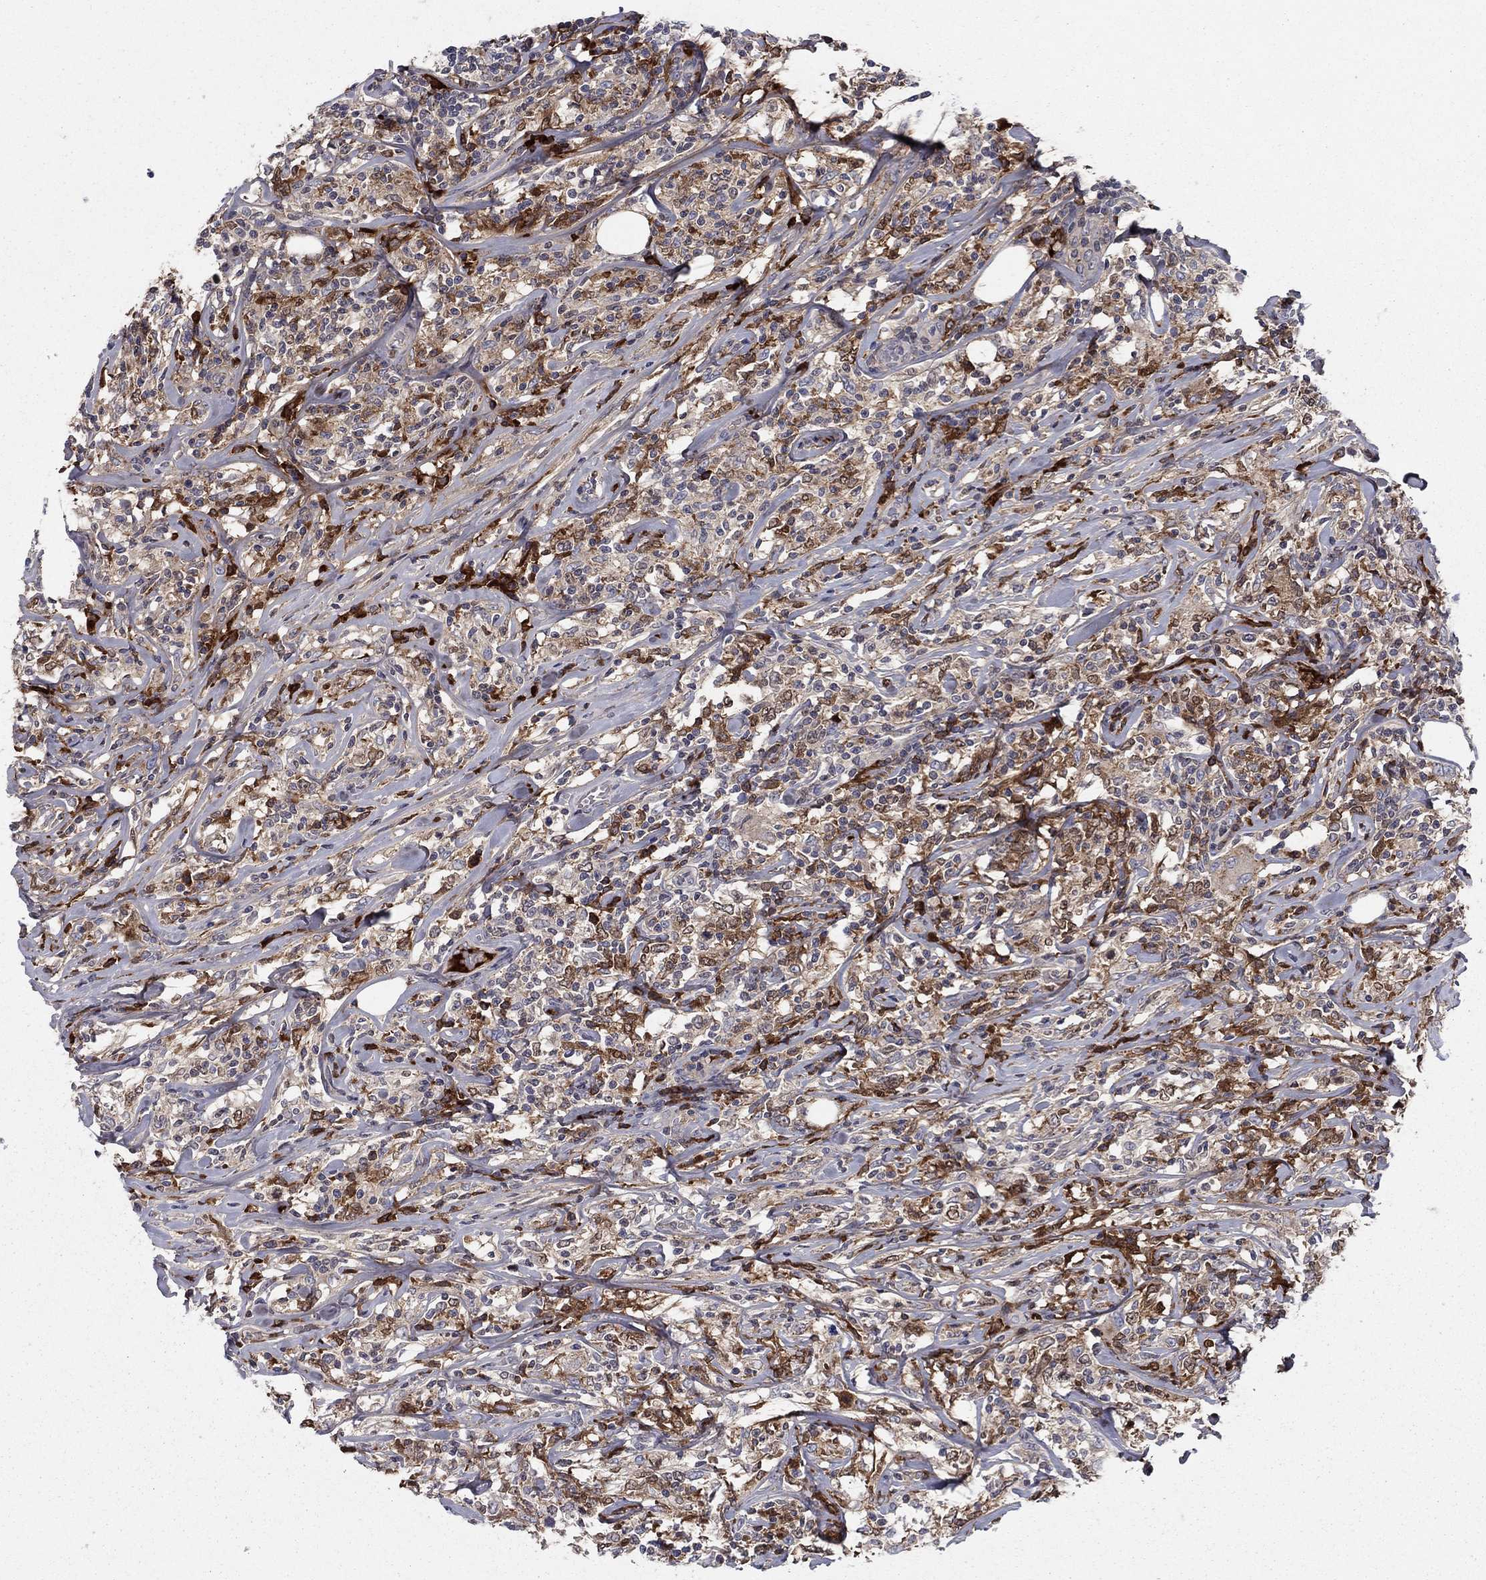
{"staining": {"intensity": "moderate", "quantity": "<25%", "location": "cytoplasmic/membranous"}, "tissue": "lymphoma", "cell_type": "Tumor cells", "image_type": "cancer", "snomed": [{"axis": "morphology", "description": "Malignant lymphoma, non-Hodgkin's type, High grade"}, {"axis": "topography", "description": "Lymph node"}], "caption": "Brown immunohistochemical staining in human lymphoma demonstrates moderate cytoplasmic/membranous staining in approximately <25% of tumor cells. The protein is stained brown, and the nuclei are stained in blue (DAB (3,3'-diaminobenzidine) IHC with brightfield microscopy, high magnification).", "gene": "HPX", "patient": {"sex": "female", "age": 84}}